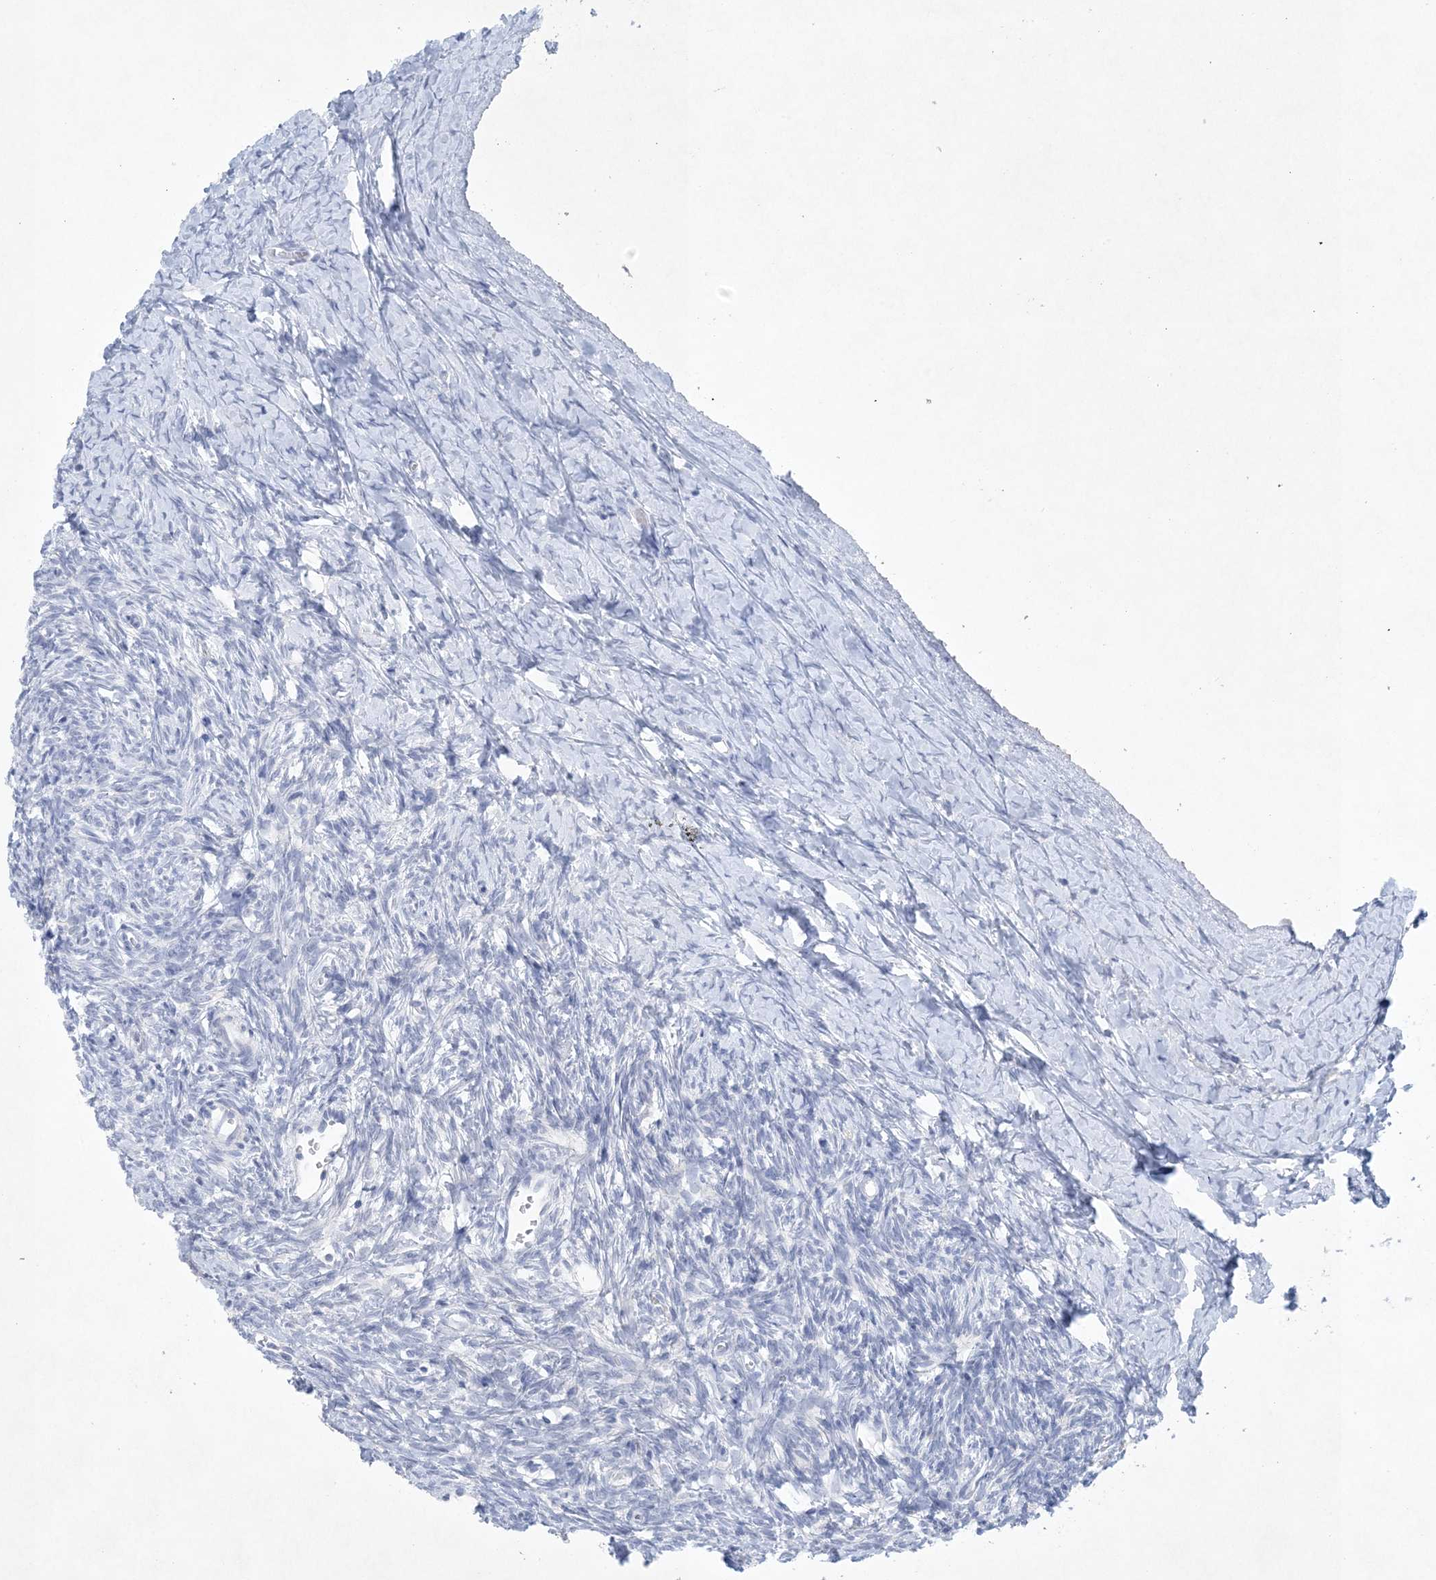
{"staining": {"intensity": "negative", "quantity": "none", "location": "none"}, "tissue": "ovary", "cell_type": "Ovarian stroma cells", "image_type": "normal", "snomed": [{"axis": "morphology", "description": "Normal tissue, NOS"}, {"axis": "morphology", "description": "Developmental malformation"}, {"axis": "topography", "description": "Ovary"}], "caption": "Protein analysis of unremarkable ovary displays no significant expression in ovarian stroma cells. (Brightfield microscopy of DAB (3,3'-diaminobenzidine) IHC at high magnification).", "gene": "GABRG1", "patient": {"sex": "female", "age": 39}}